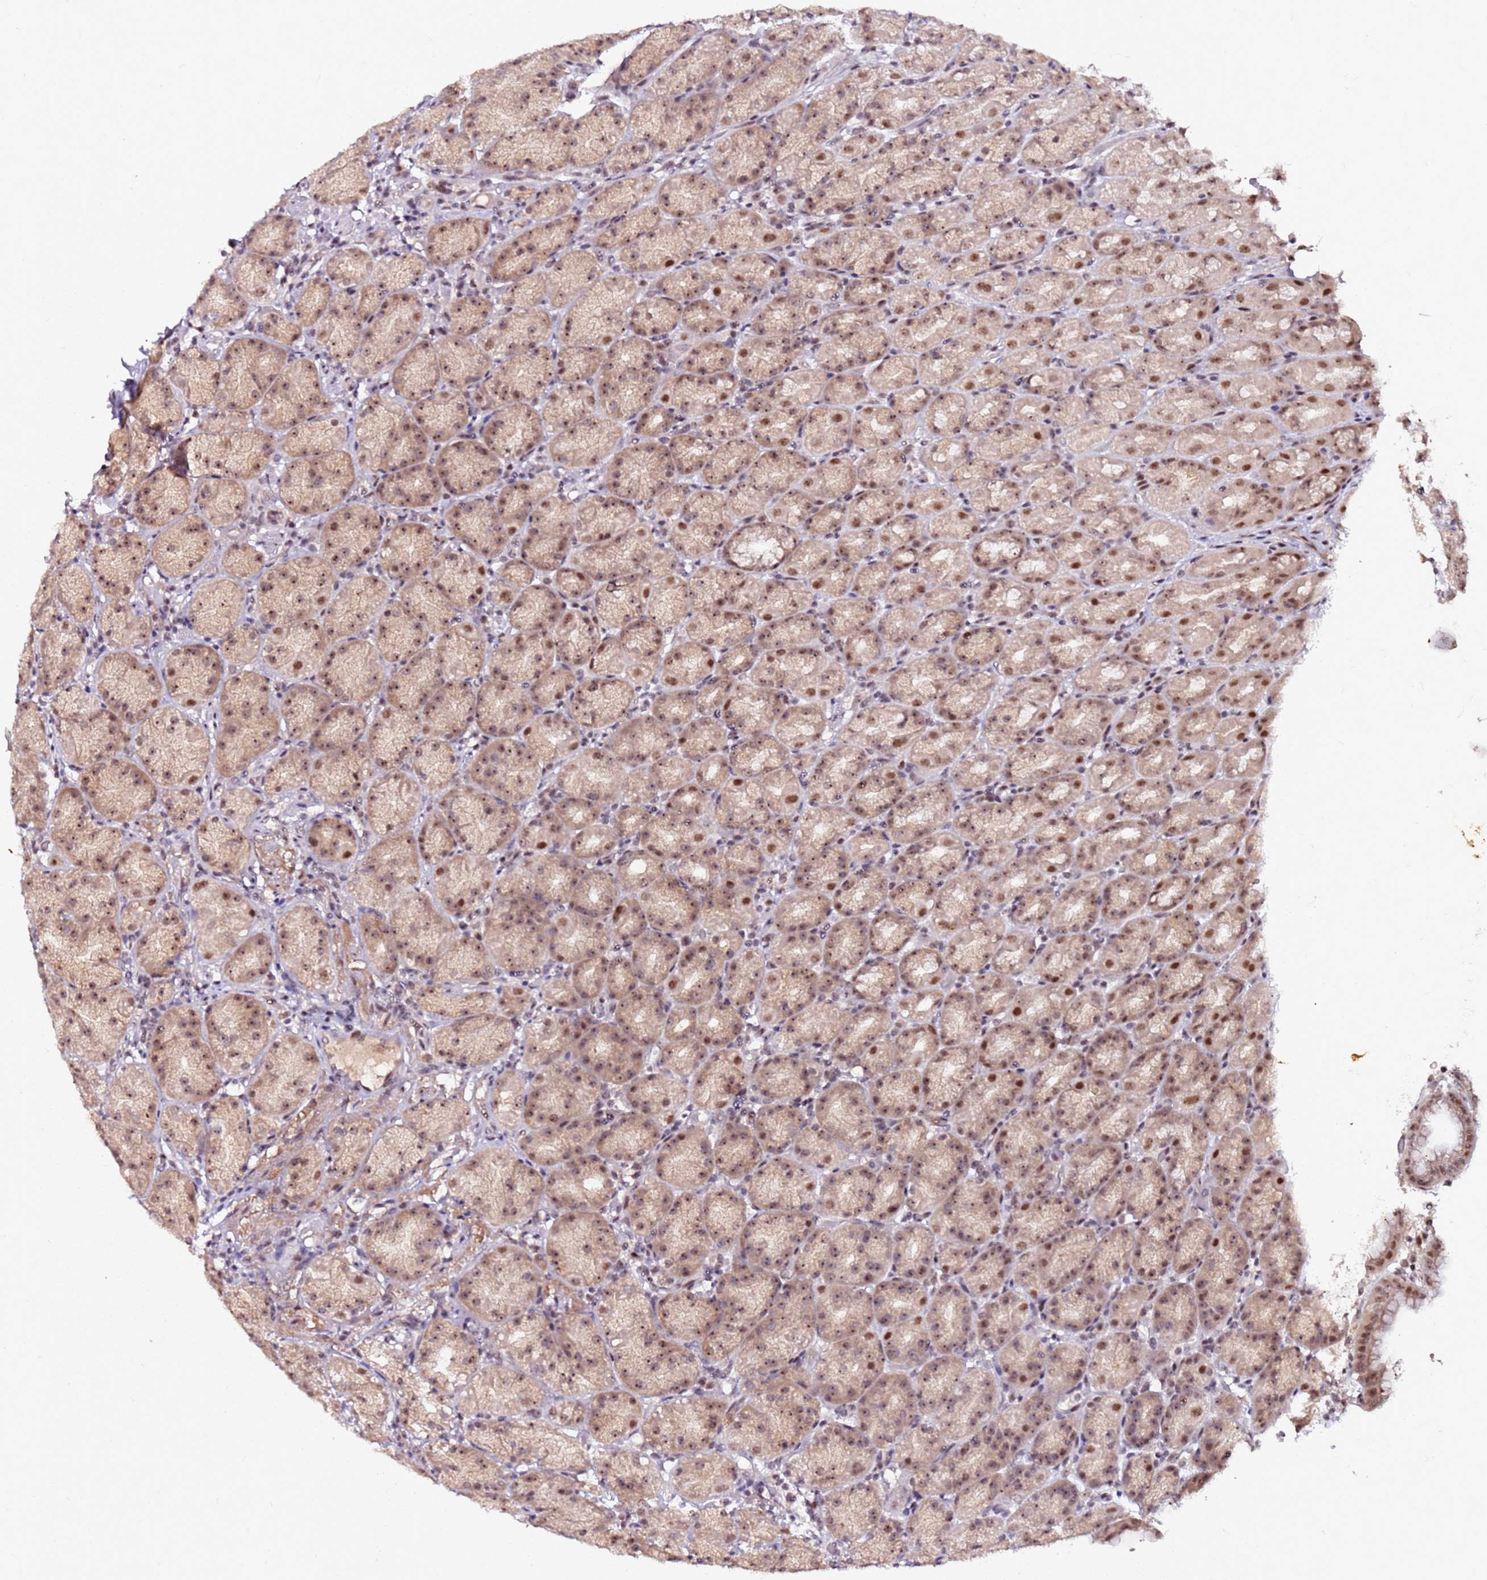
{"staining": {"intensity": "moderate", "quantity": ">75%", "location": "nuclear"}, "tissue": "stomach", "cell_type": "Glandular cells", "image_type": "normal", "snomed": [{"axis": "morphology", "description": "Normal tissue, NOS"}, {"axis": "topography", "description": "Stomach, upper"}, {"axis": "topography", "description": "Stomach"}], "caption": "DAB immunohistochemical staining of normal human stomach shows moderate nuclear protein staining in approximately >75% of glandular cells.", "gene": "FCF1", "patient": {"sex": "male", "age": 68}}